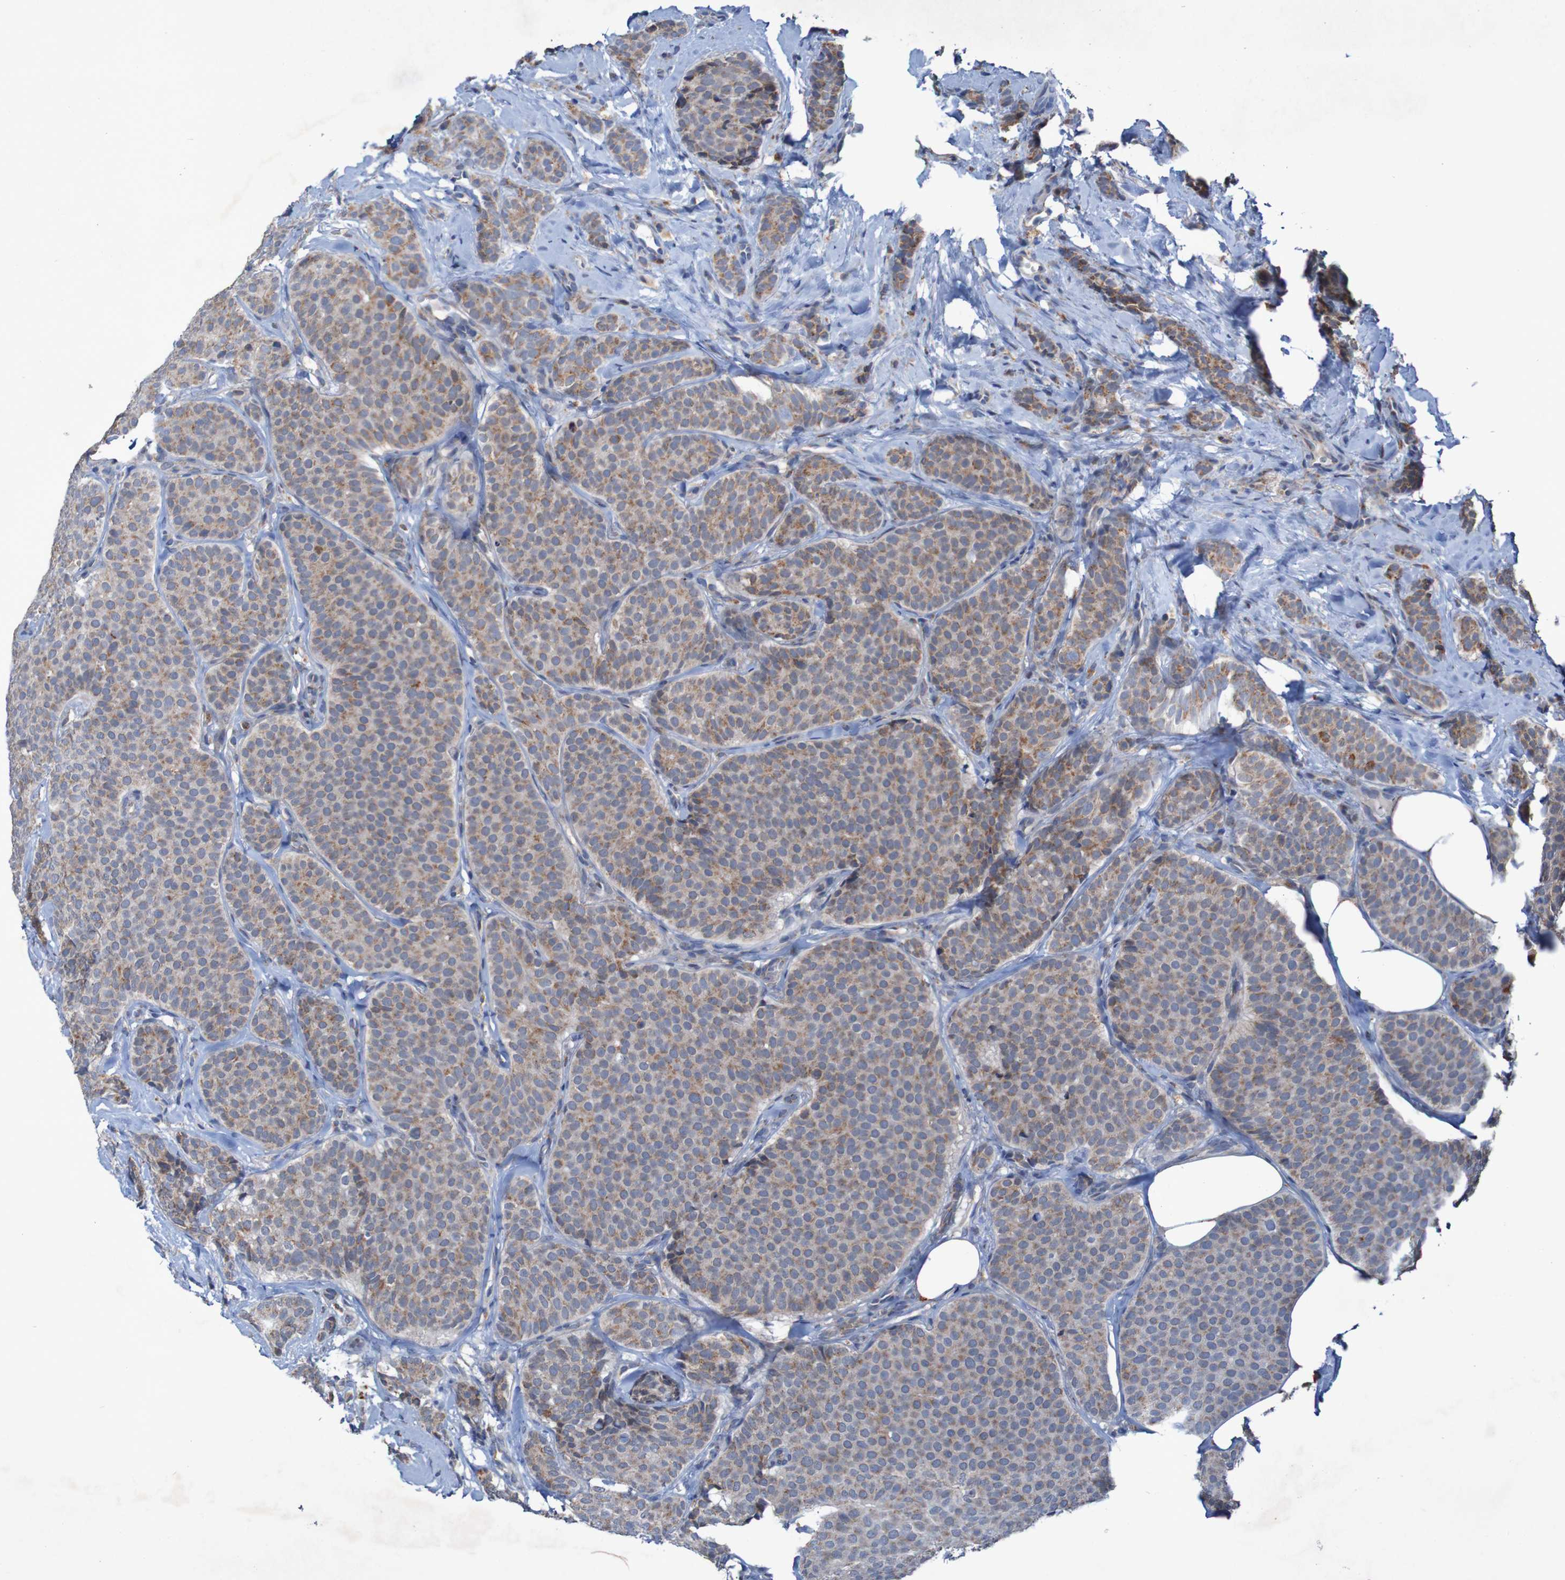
{"staining": {"intensity": "weak", "quantity": ">75%", "location": "cytoplasmic/membranous"}, "tissue": "breast cancer", "cell_type": "Tumor cells", "image_type": "cancer", "snomed": [{"axis": "morphology", "description": "Lobular carcinoma"}, {"axis": "topography", "description": "Skin"}, {"axis": "topography", "description": "Breast"}], "caption": "Breast lobular carcinoma stained with a protein marker demonstrates weak staining in tumor cells.", "gene": "CCDC51", "patient": {"sex": "female", "age": 46}}